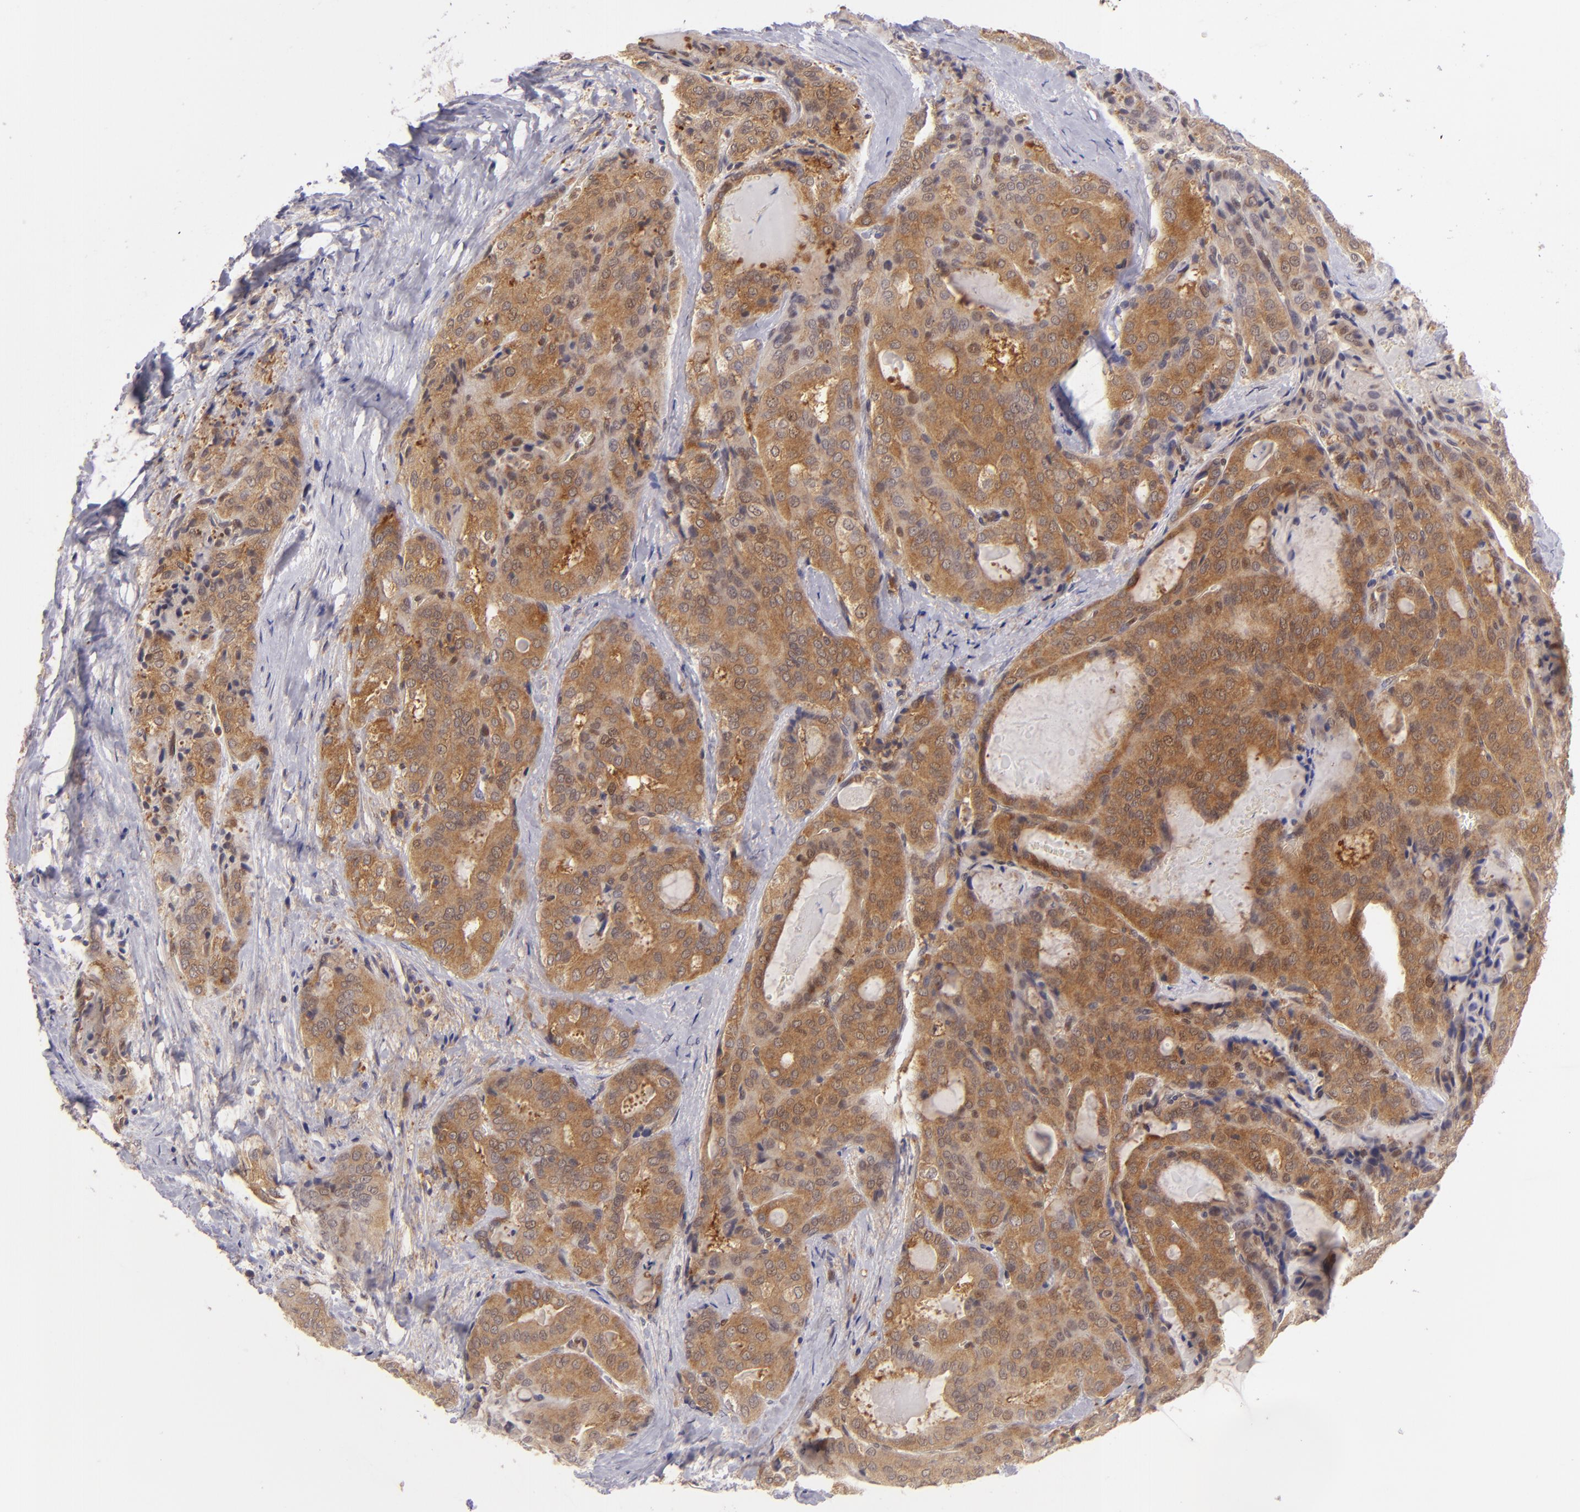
{"staining": {"intensity": "strong", "quantity": ">75%", "location": "cytoplasmic/membranous"}, "tissue": "thyroid cancer", "cell_type": "Tumor cells", "image_type": "cancer", "snomed": [{"axis": "morphology", "description": "Papillary adenocarcinoma, NOS"}, {"axis": "topography", "description": "Thyroid gland"}], "caption": "IHC image of neoplastic tissue: thyroid papillary adenocarcinoma stained using immunohistochemistry reveals high levels of strong protein expression localized specifically in the cytoplasmic/membranous of tumor cells, appearing as a cytoplasmic/membranous brown color.", "gene": "PTPN13", "patient": {"sex": "female", "age": 71}}